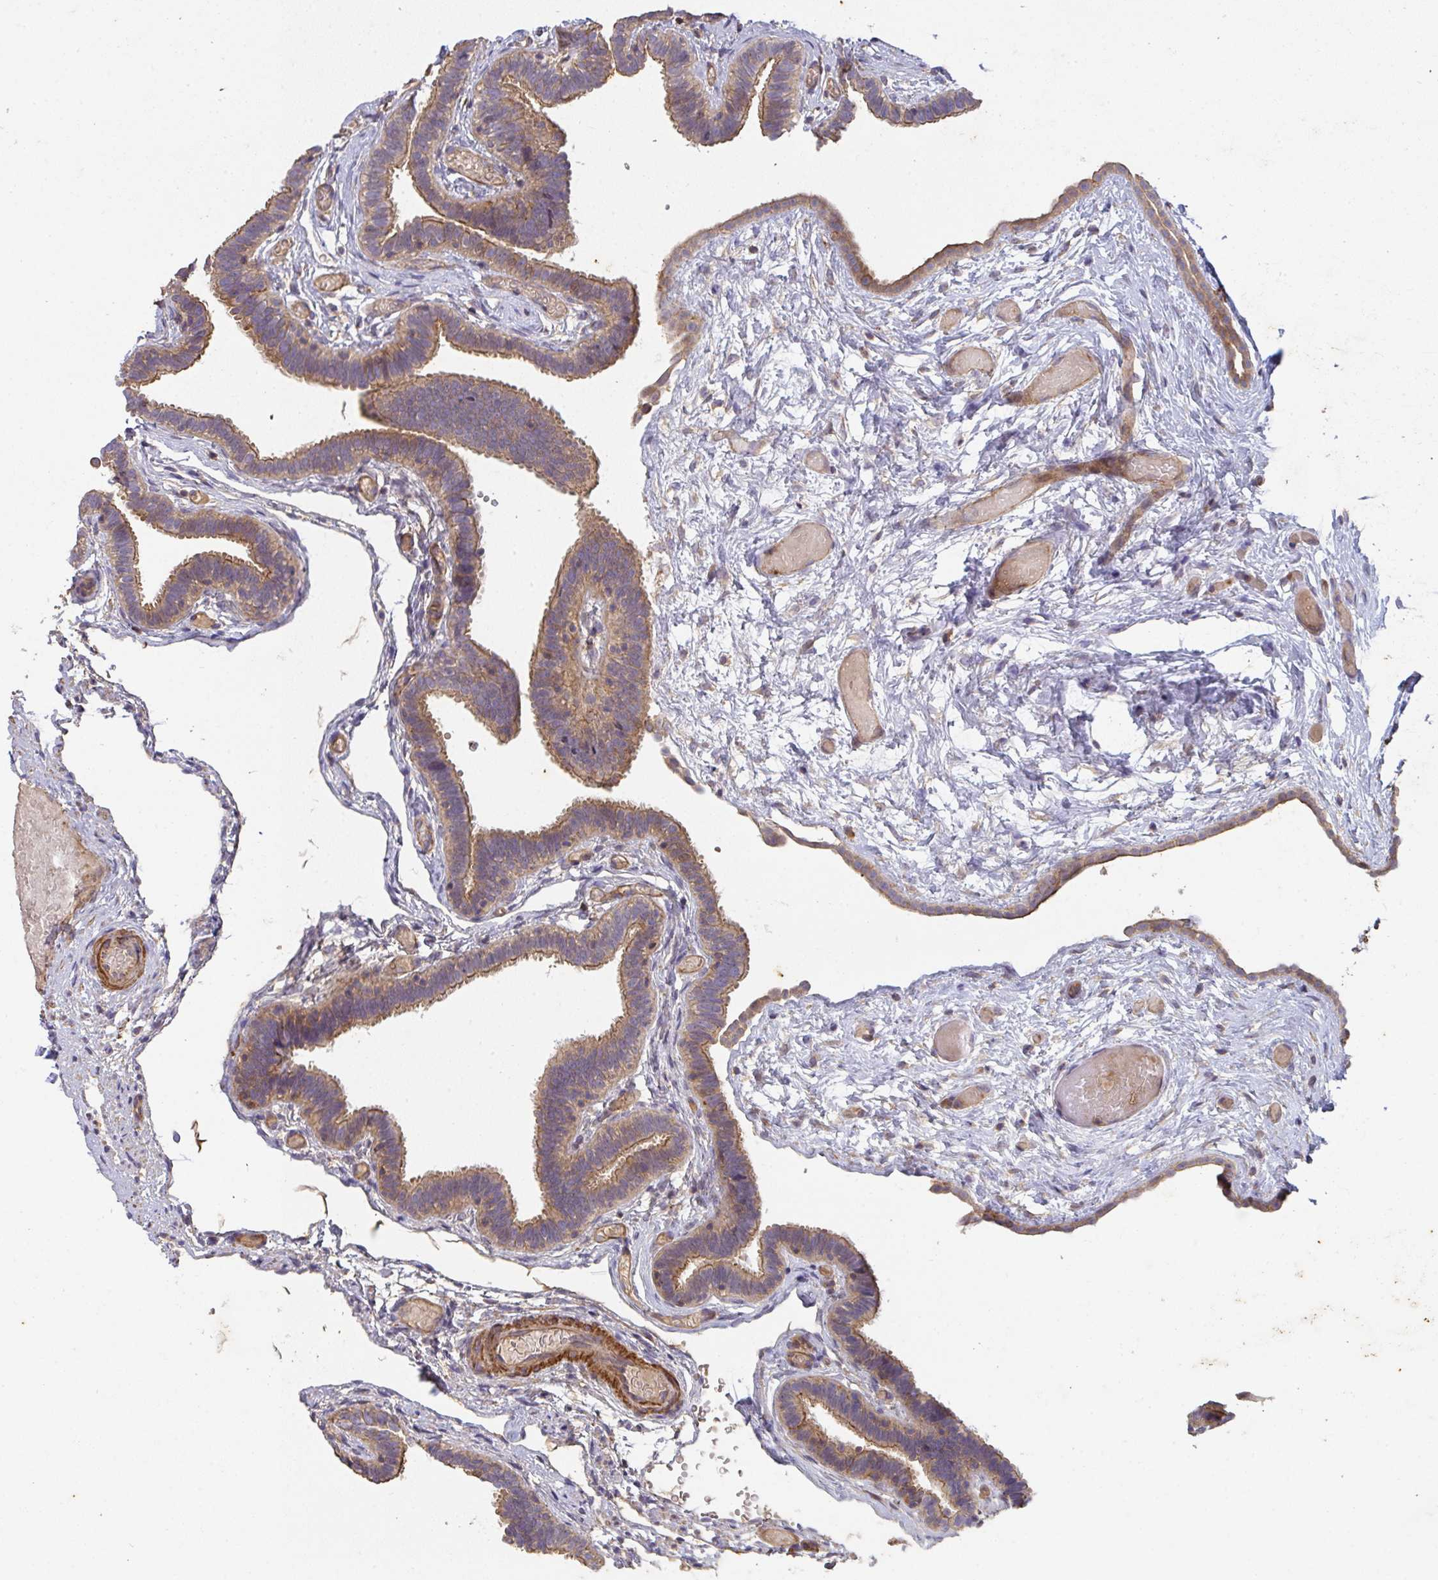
{"staining": {"intensity": "moderate", "quantity": ">75%", "location": "cytoplasmic/membranous"}, "tissue": "fallopian tube", "cell_type": "Glandular cells", "image_type": "normal", "snomed": [{"axis": "morphology", "description": "Normal tissue, NOS"}, {"axis": "topography", "description": "Fallopian tube"}], "caption": "High-magnification brightfield microscopy of benign fallopian tube stained with DAB (3,3'-diaminobenzidine) (brown) and counterstained with hematoxylin (blue). glandular cells exhibit moderate cytoplasmic/membranous staining is seen in approximately>75% of cells. Using DAB (brown) and hematoxylin (blue) stains, captured at high magnification using brightfield microscopy.", "gene": "TNMD", "patient": {"sex": "female", "age": 37}}